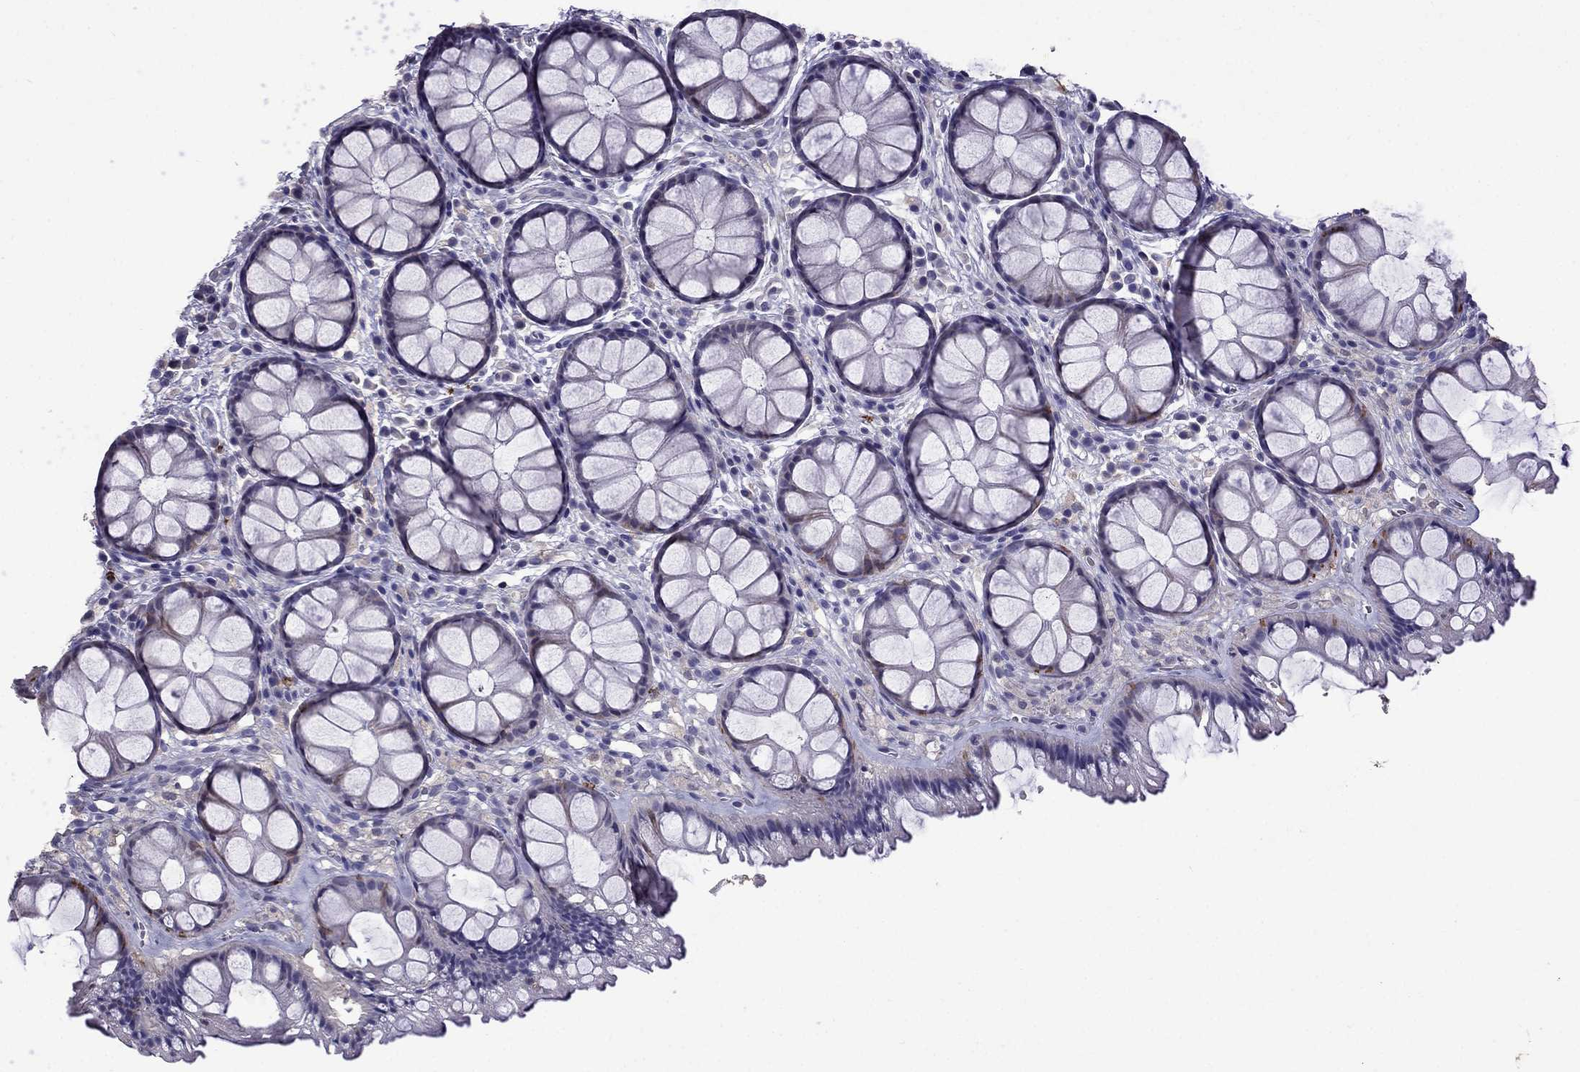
{"staining": {"intensity": "negative", "quantity": "none", "location": "none"}, "tissue": "rectum", "cell_type": "Glandular cells", "image_type": "normal", "snomed": [{"axis": "morphology", "description": "Normal tissue, NOS"}, {"axis": "topography", "description": "Rectum"}], "caption": "DAB immunohistochemical staining of unremarkable human rectum shows no significant positivity in glandular cells. (Immunohistochemistry (ihc), brightfield microscopy, high magnification).", "gene": "AQP9", "patient": {"sex": "female", "age": 62}}